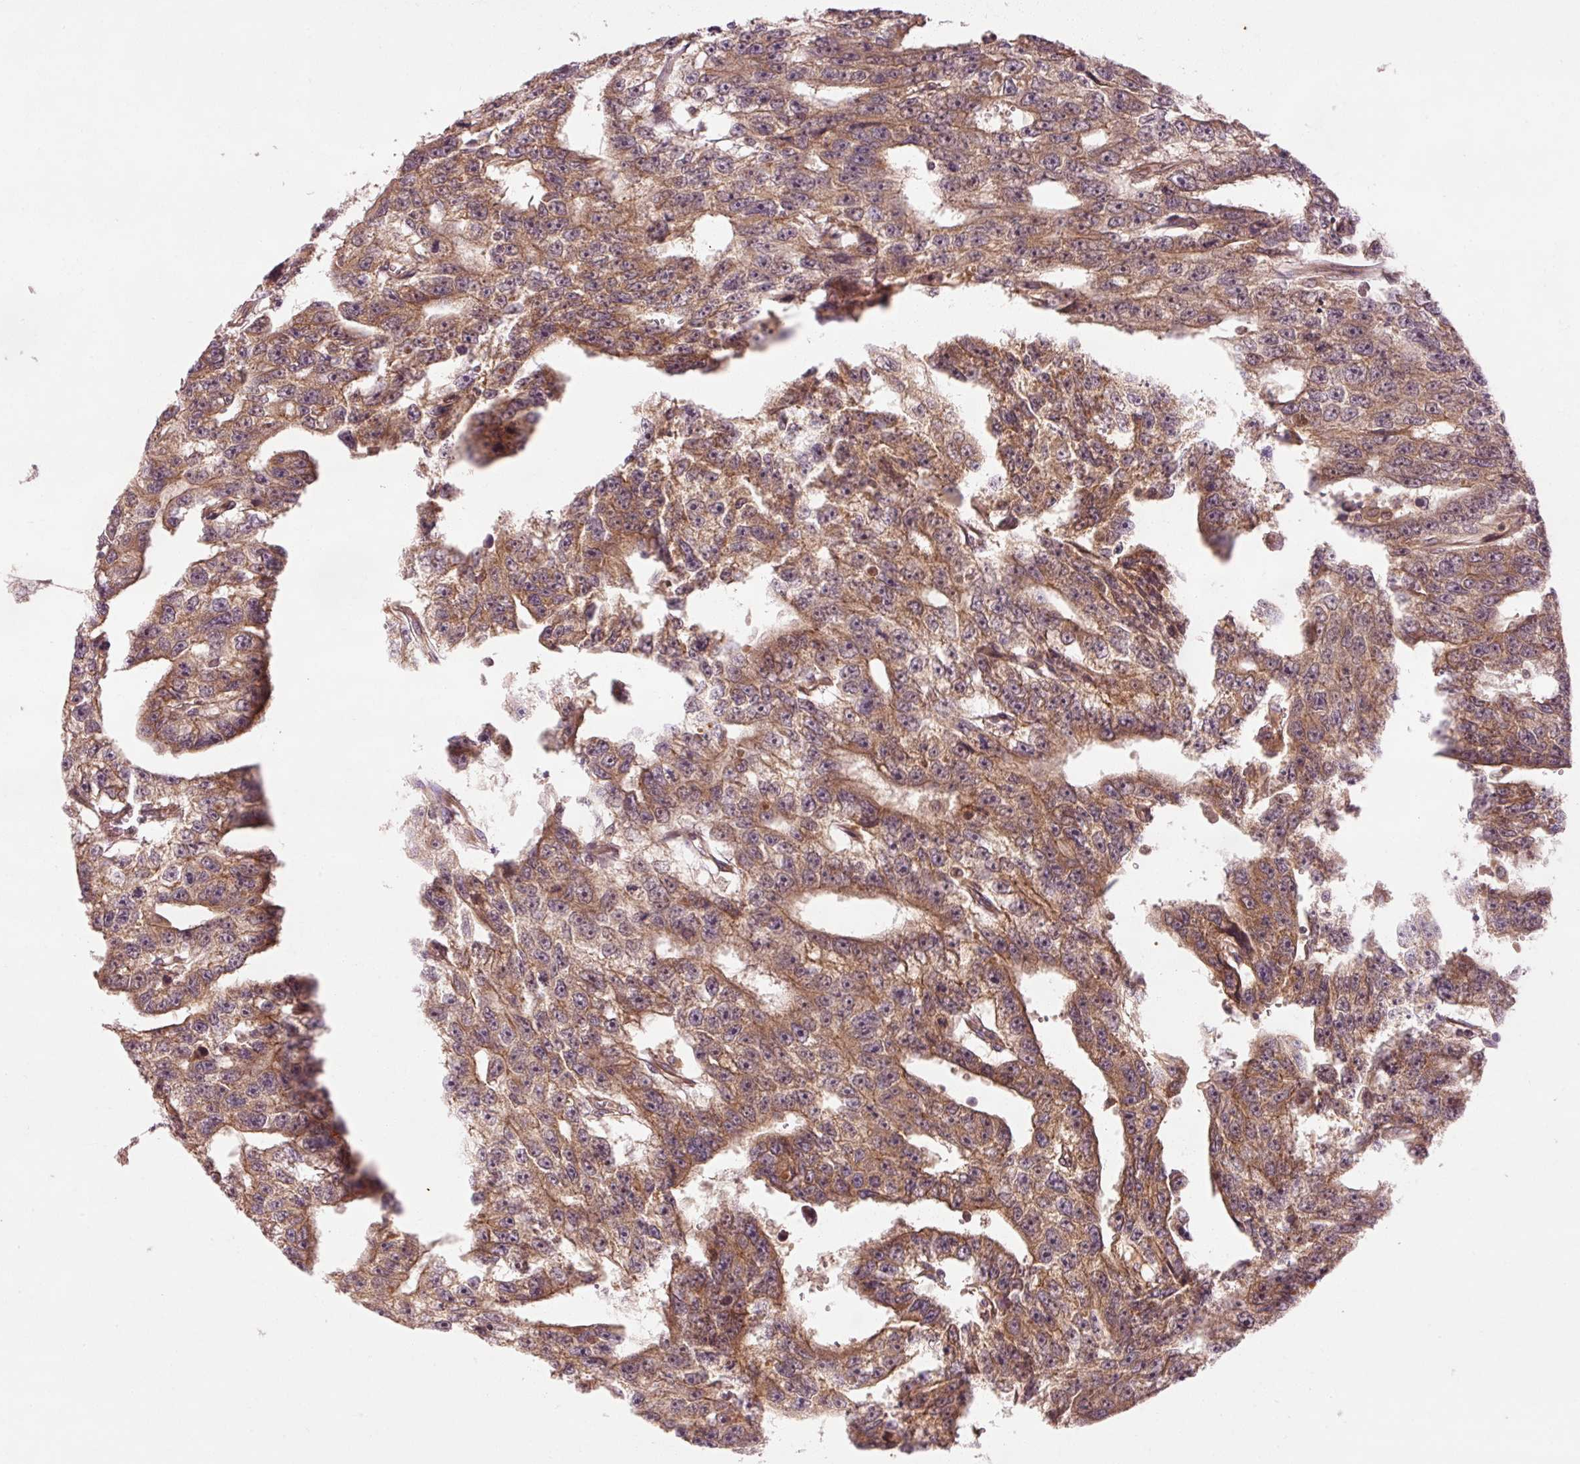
{"staining": {"intensity": "weak", "quantity": "25%-75%", "location": "cytoplasmic/membranous"}, "tissue": "testis cancer", "cell_type": "Tumor cells", "image_type": "cancer", "snomed": [{"axis": "morphology", "description": "Carcinoma, Embryonal, NOS"}, {"axis": "topography", "description": "Testis"}], "caption": "An image showing weak cytoplasmic/membranous positivity in about 25%-75% of tumor cells in testis embryonal carcinoma, as visualized by brown immunohistochemical staining.", "gene": "CTNNA1", "patient": {"sex": "male", "age": 20}}